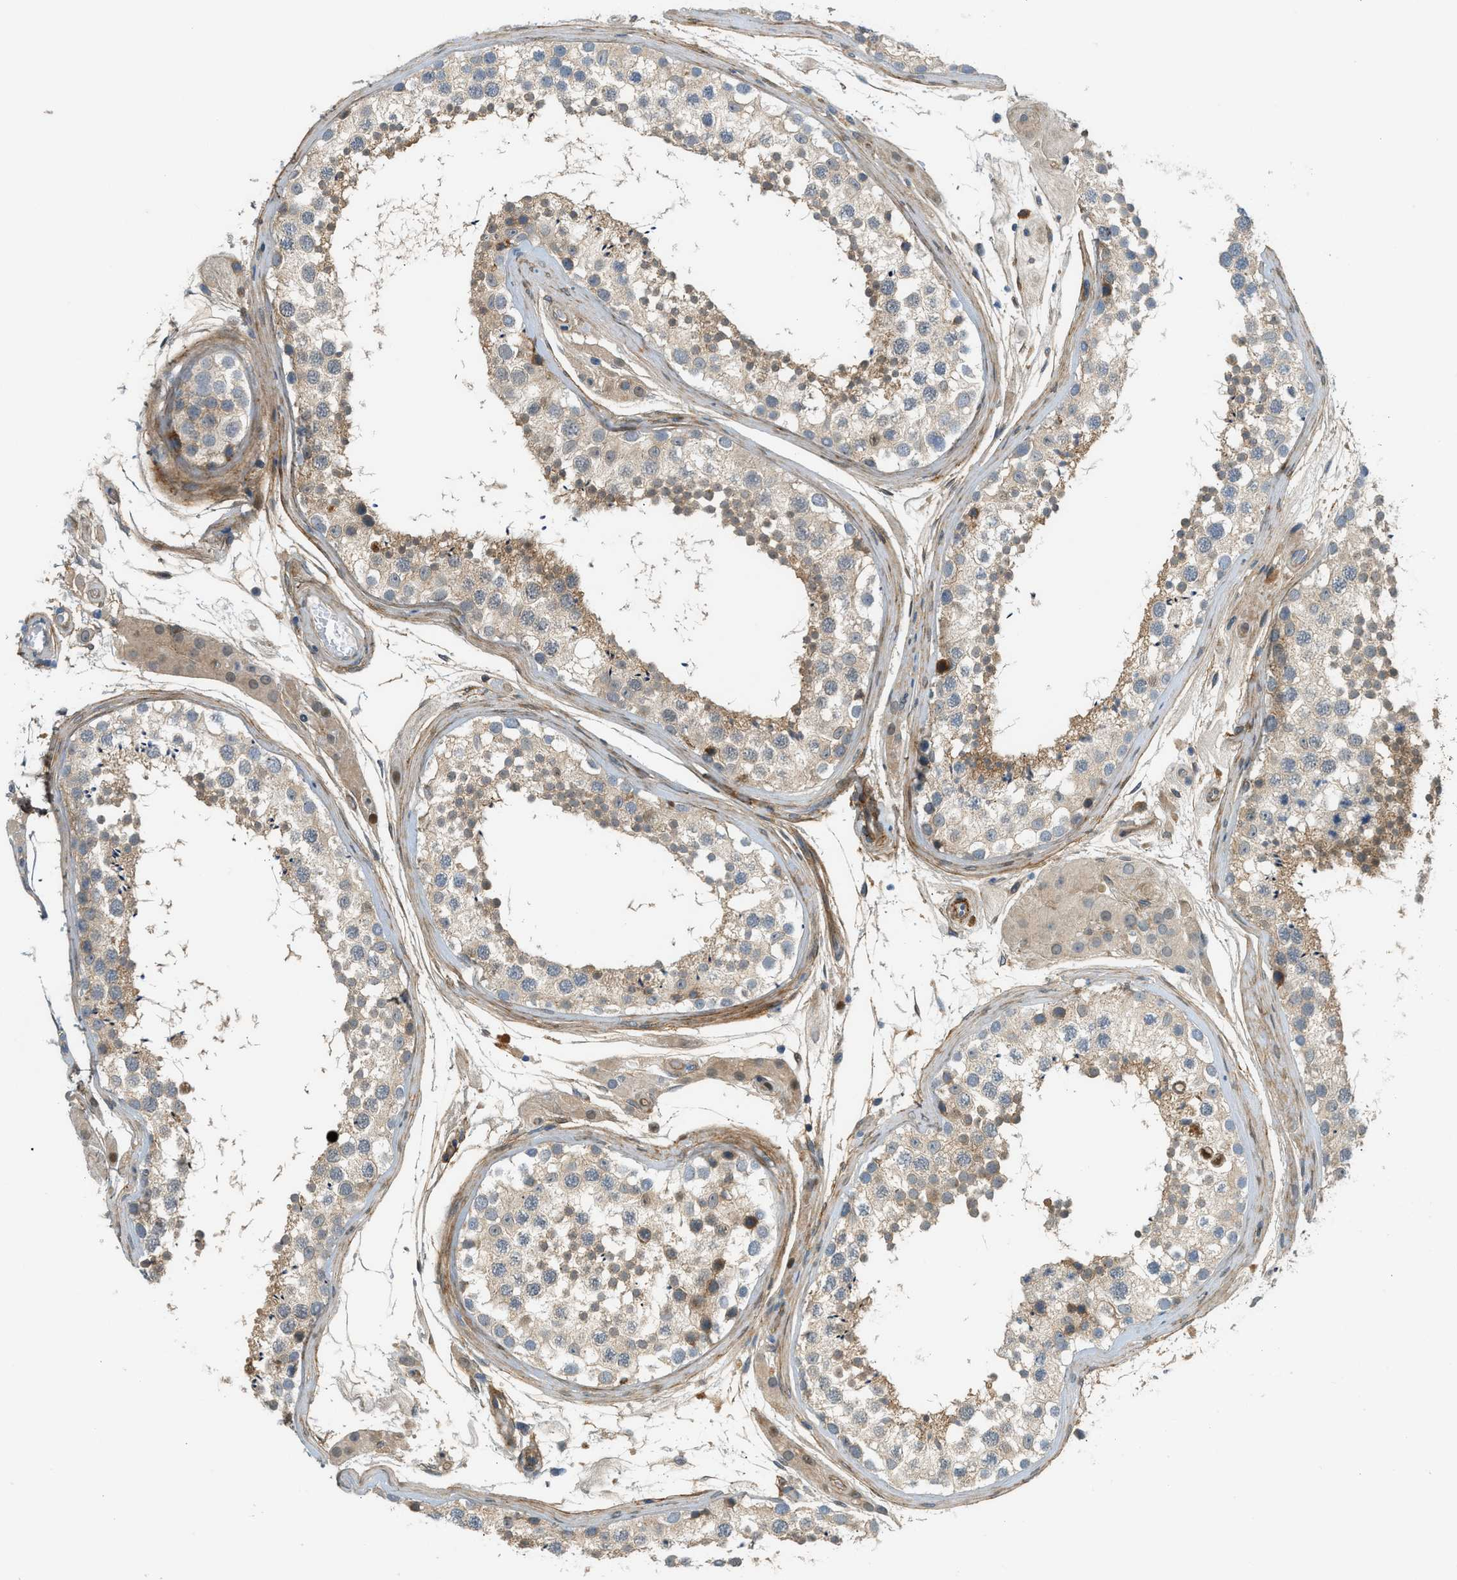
{"staining": {"intensity": "moderate", "quantity": ">75%", "location": "cytoplasmic/membranous,nuclear"}, "tissue": "testis", "cell_type": "Cells in seminiferous ducts", "image_type": "normal", "snomed": [{"axis": "morphology", "description": "Normal tissue, NOS"}, {"axis": "topography", "description": "Testis"}], "caption": "The immunohistochemical stain labels moderate cytoplasmic/membranous,nuclear staining in cells in seminiferous ducts of unremarkable testis.", "gene": "EDNRA", "patient": {"sex": "male", "age": 46}}